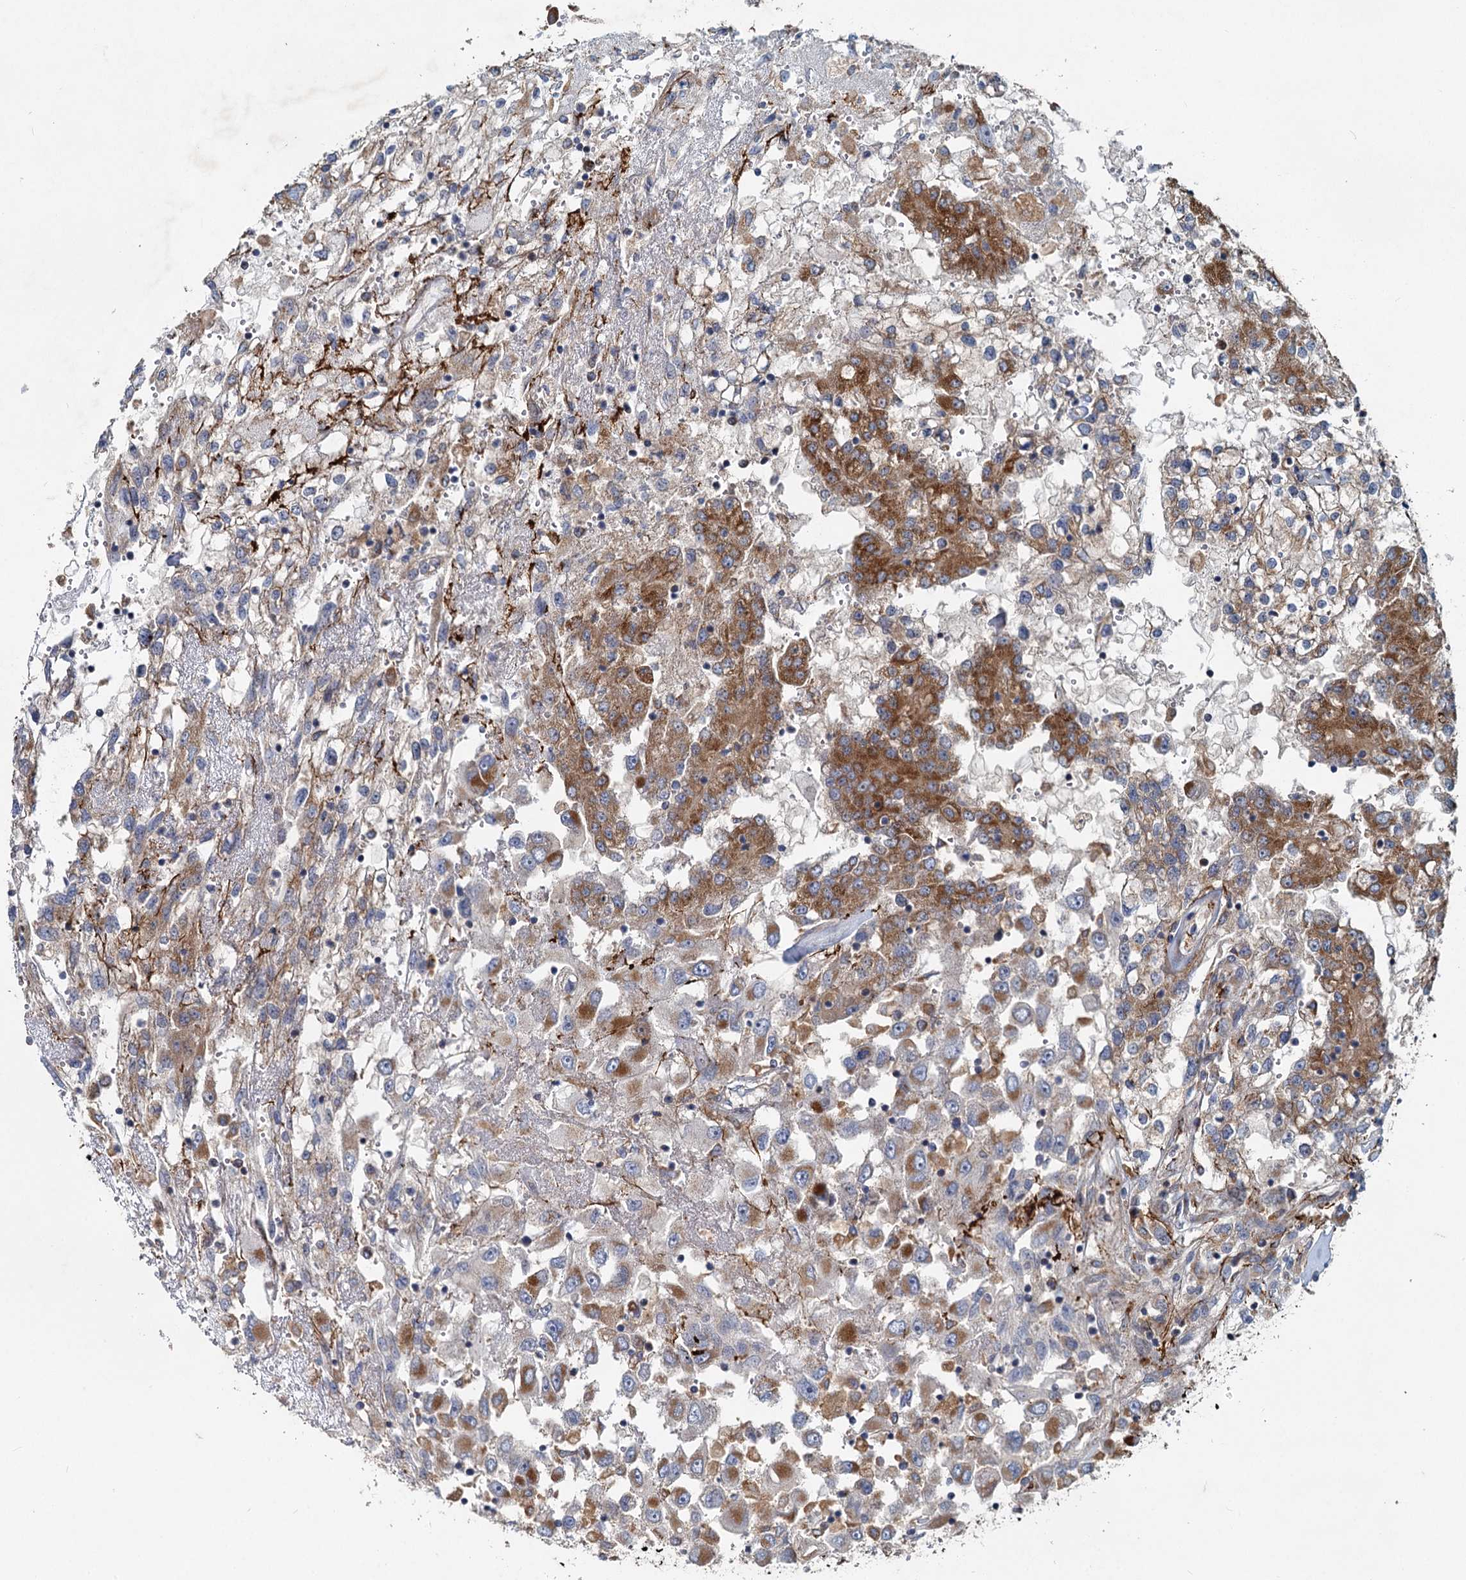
{"staining": {"intensity": "moderate", "quantity": ">75%", "location": "cytoplasmic/membranous"}, "tissue": "renal cancer", "cell_type": "Tumor cells", "image_type": "cancer", "snomed": [{"axis": "morphology", "description": "Adenocarcinoma, NOS"}, {"axis": "topography", "description": "Kidney"}], "caption": "Adenocarcinoma (renal) stained for a protein (brown) demonstrates moderate cytoplasmic/membranous positive positivity in approximately >75% of tumor cells.", "gene": "ADCY2", "patient": {"sex": "female", "age": 52}}